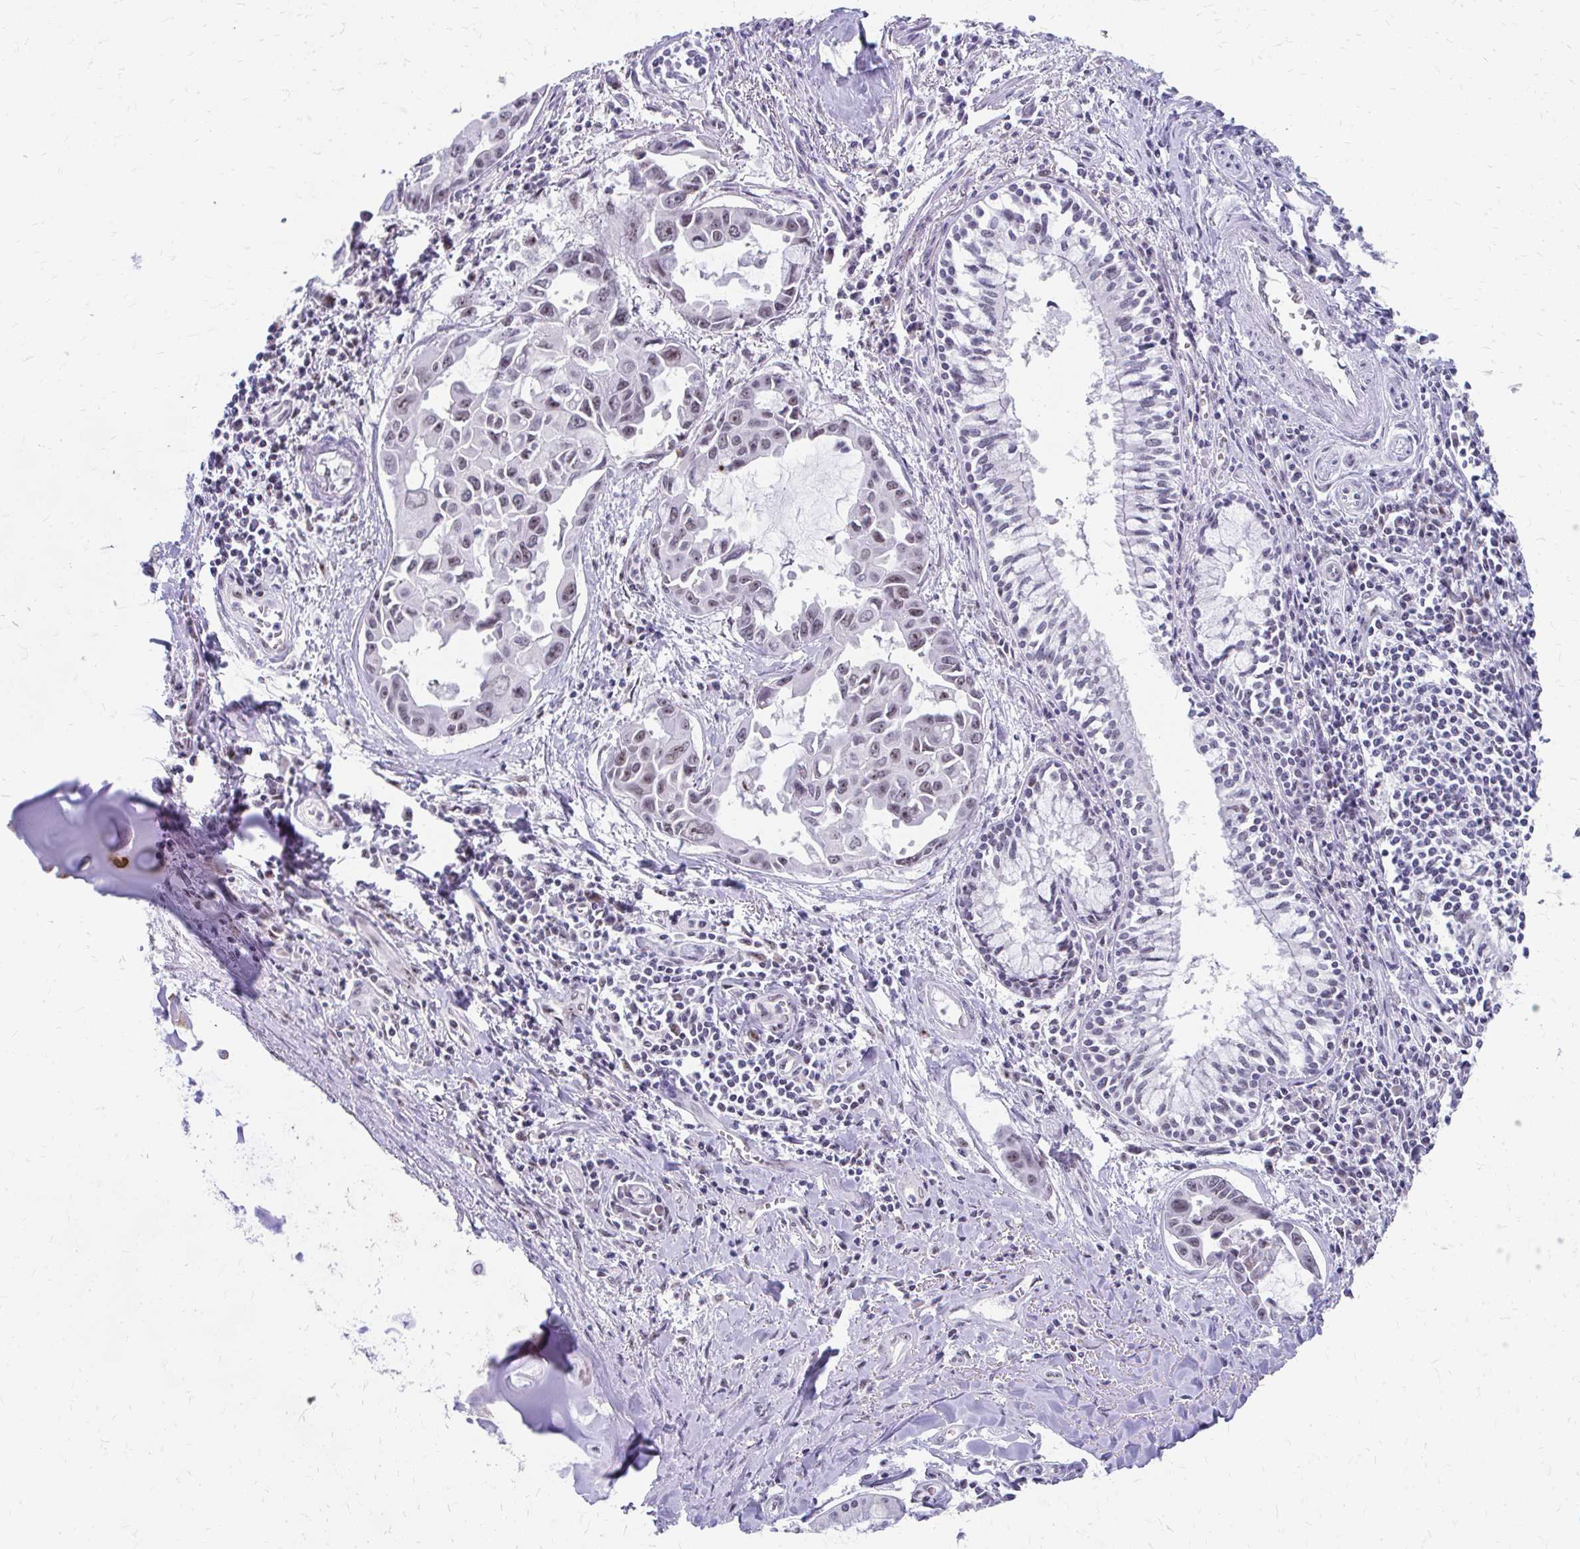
{"staining": {"intensity": "moderate", "quantity": "<25%", "location": "nuclear"}, "tissue": "lung cancer", "cell_type": "Tumor cells", "image_type": "cancer", "snomed": [{"axis": "morphology", "description": "Adenocarcinoma, NOS"}, {"axis": "topography", "description": "Lung"}], "caption": "Lung cancer (adenocarcinoma) stained with a protein marker reveals moderate staining in tumor cells.", "gene": "GTF2H1", "patient": {"sex": "male", "age": 64}}